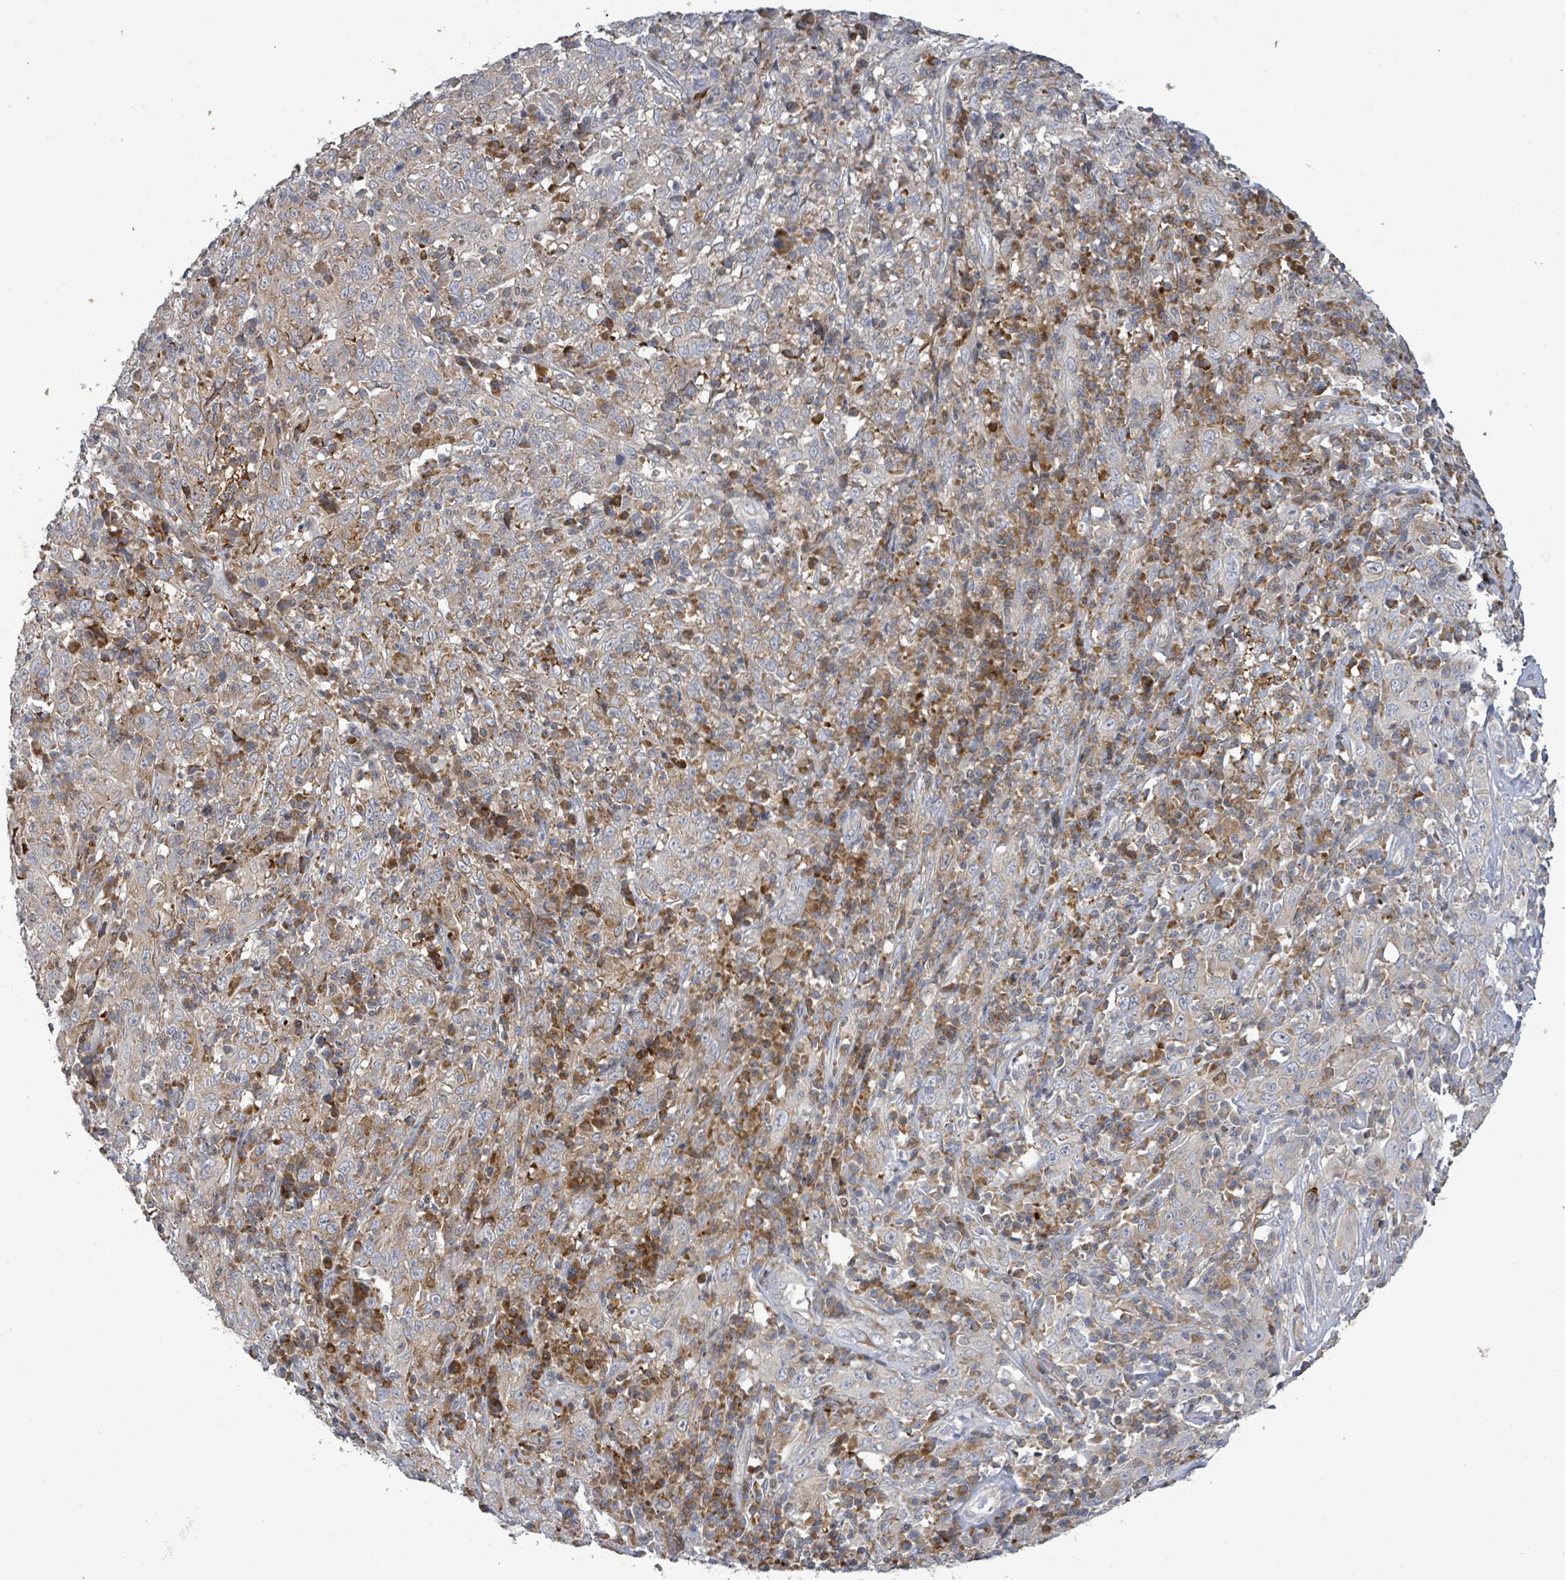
{"staining": {"intensity": "weak", "quantity": ">75%", "location": "cytoplasmic/membranous"}, "tissue": "cervical cancer", "cell_type": "Tumor cells", "image_type": "cancer", "snomed": [{"axis": "morphology", "description": "Squamous cell carcinoma, NOS"}, {"axis": "topography", "description": "Cervix"}], "caption": "IHC histopathology image of cervical squamous cell carcinoma stained for a protein (brown), which demonstrates low levels of weak cytoplasmic/membranous expression in about >75% of tumor cells.", "gene": "LILRA4", "patient": {"sex": "female", "age": 46}}